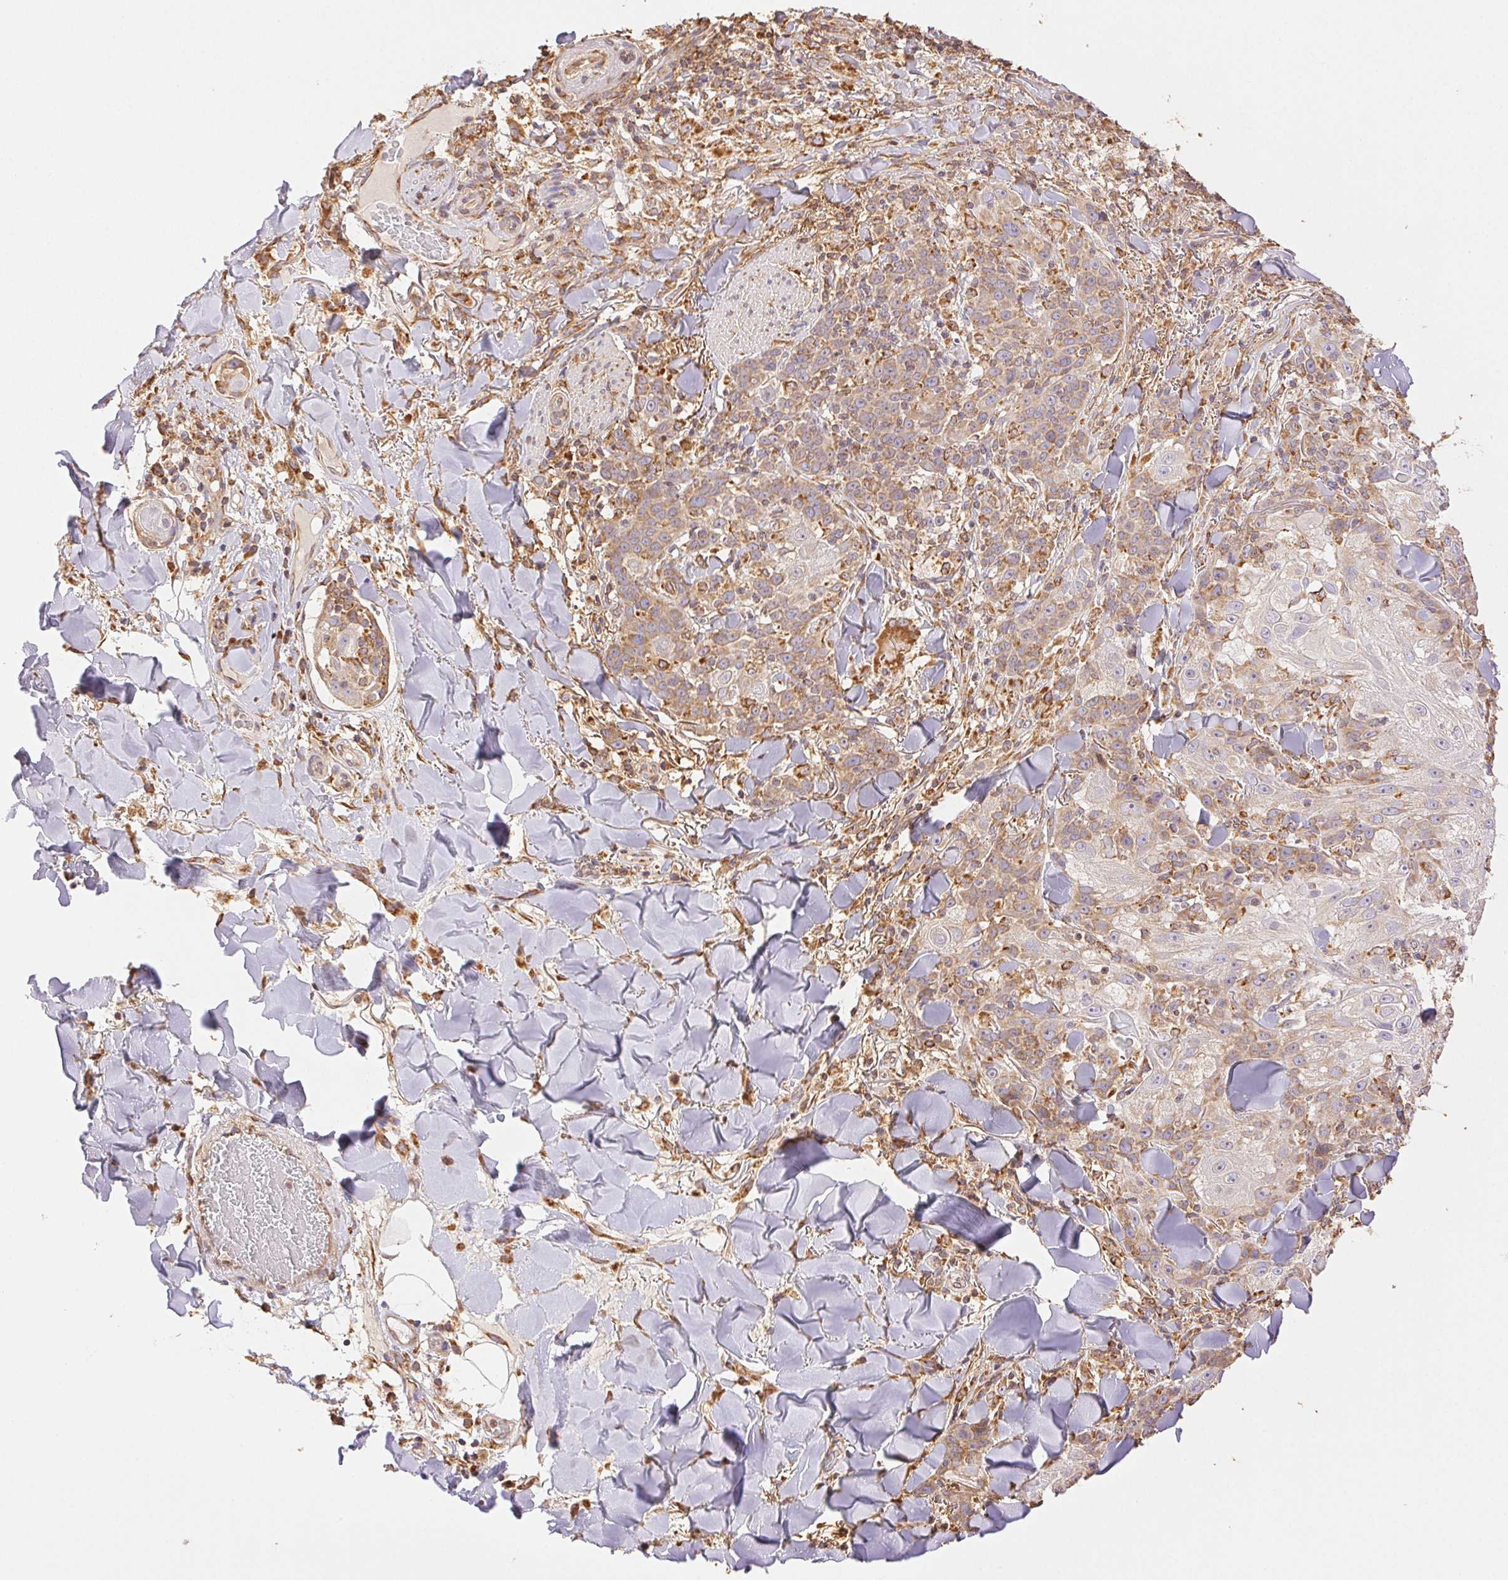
{"staining": {"intensity": "weak", "quantity": ">75%", "location": "cytoplasmic/membranous"}, "tissue": "skin cancer", "cell_type": "Tumor cells", "image_type": "cancer", "snomed": [{"axis": "morphology", "description": "Normal tissue, NOS"}, {"axis": "morphology", "description": "Squamous cell carcinoma, NOS"}, {"axis": "topography", "description": "Skin"}], "caption": "Tumor cells demonstrate weak cytoplasmic/membranous positivity in about >75% of cells in skin squamous cell carcinoma.", "gene": "ENTREP1", "patient": {"sex": "female", "age": 83}}